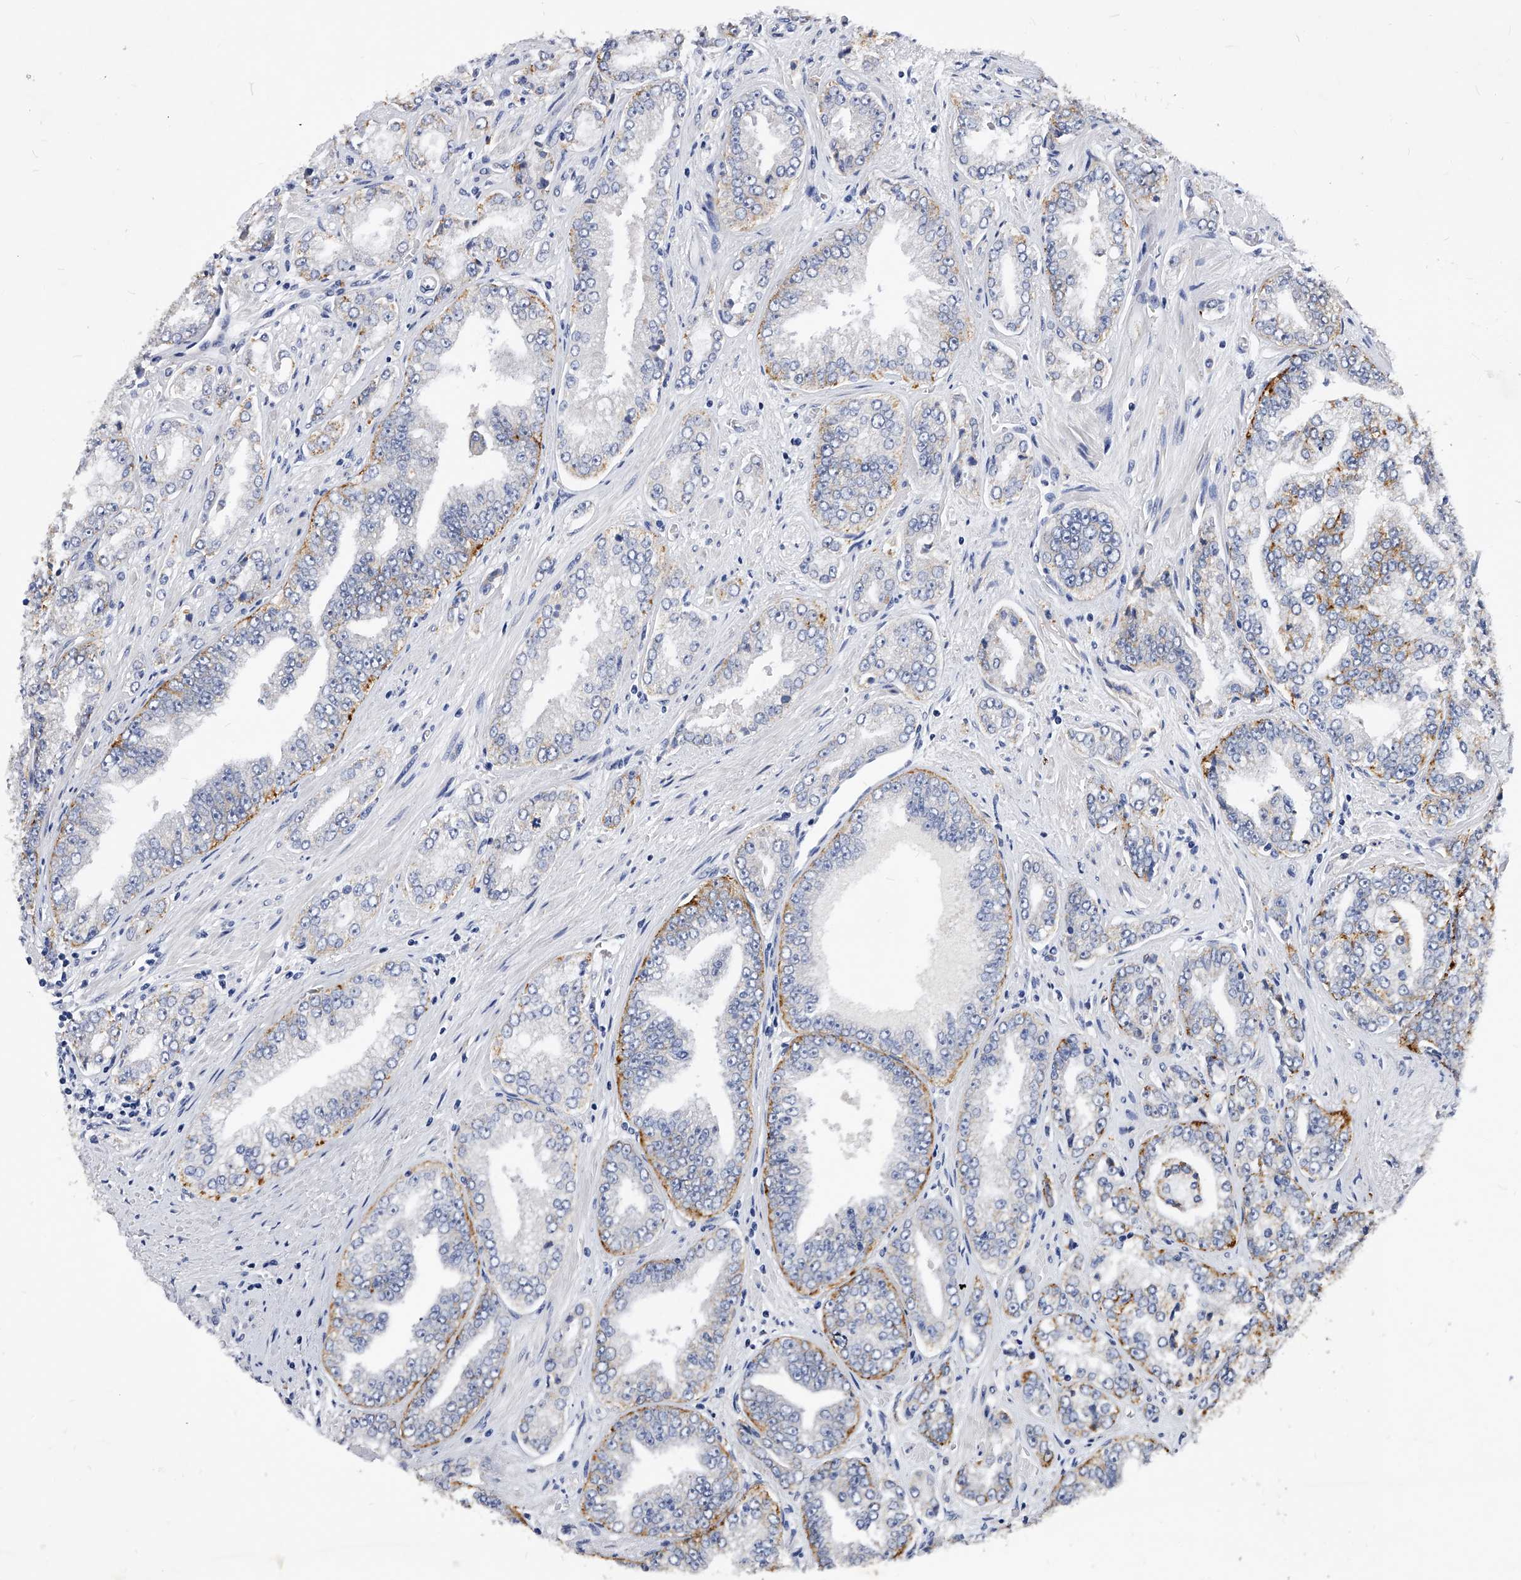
{"staining": {"intensity": "negative", "quantity": "none", "location": "none"}, "tissue": "prostate cancer", "cell_type": "Tumor cells", "image_type": "cancer", "snomed": [{"axis": "morphology", "description": "Adenocarcinoma, High grade"}, {"axis": "topography", "description": "Prostate"}], "caption": "Tumor cells show no significant protein positivity in prostate cancer. (IHC, brightfield microscopy, high magnification).", "gene": "ZNF529", "patient": {"sex": "male", "age": 71}}